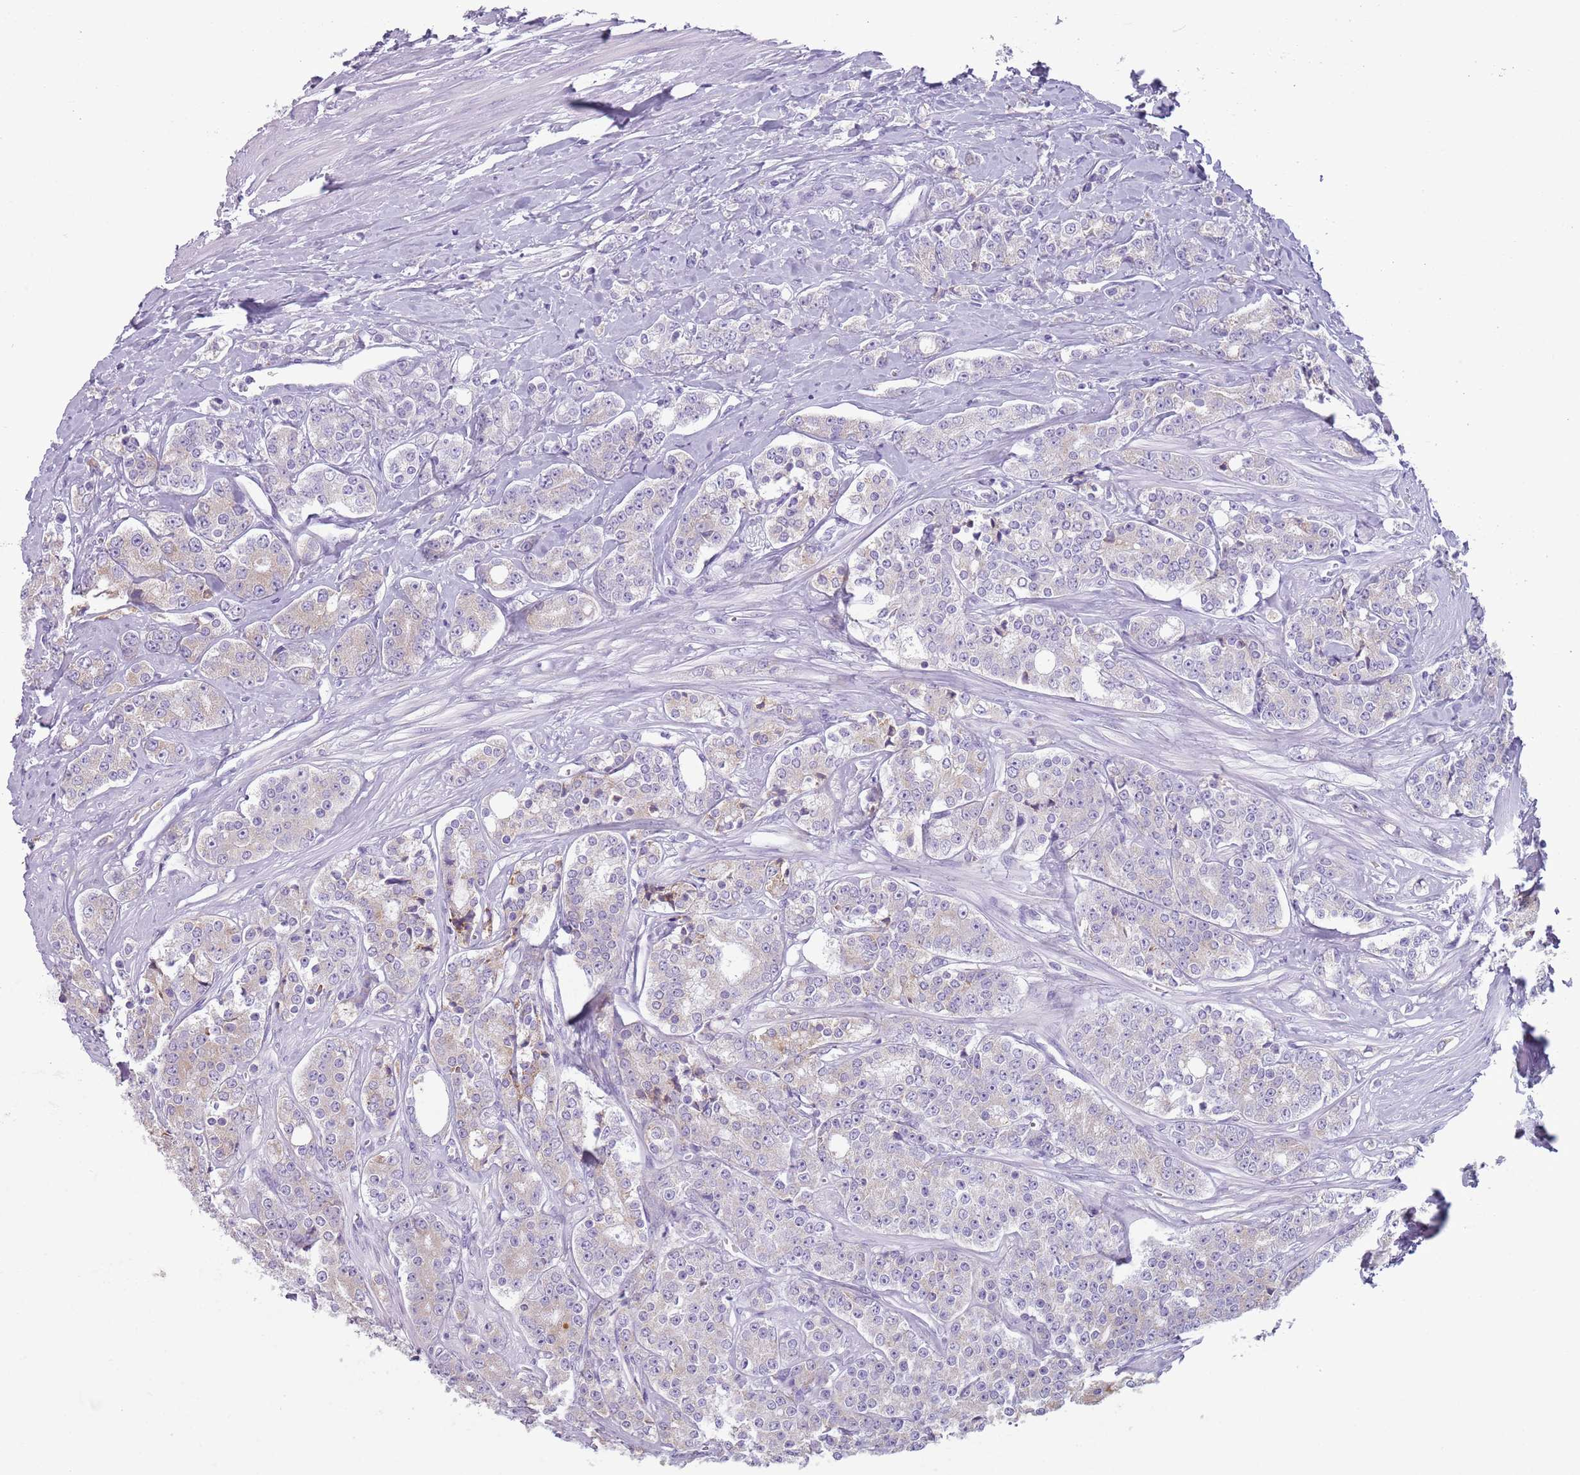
{"staining": {"intensity": "weak", "quantity": "<25%", "location": "cytoplasmic/membranous"}, "tissue": "prostate cancer", "cell_type": "Tumor cells", "image_type": "cancer", "snomed": [{"axis": "morphology", "description": "Adenocarcinoma, High grade"}, {"axis": "topography", "description": "Prostate"}], "caption": "Tumor cells are negative for brown protein staining in prostate cancer (adenocarcinoma (high-grade)). (DAB (3,3'-diaminobenzidine) IHC, high magnification).", "gene": "HYOU1", "patient": {"sex": "male", "age": 62}}